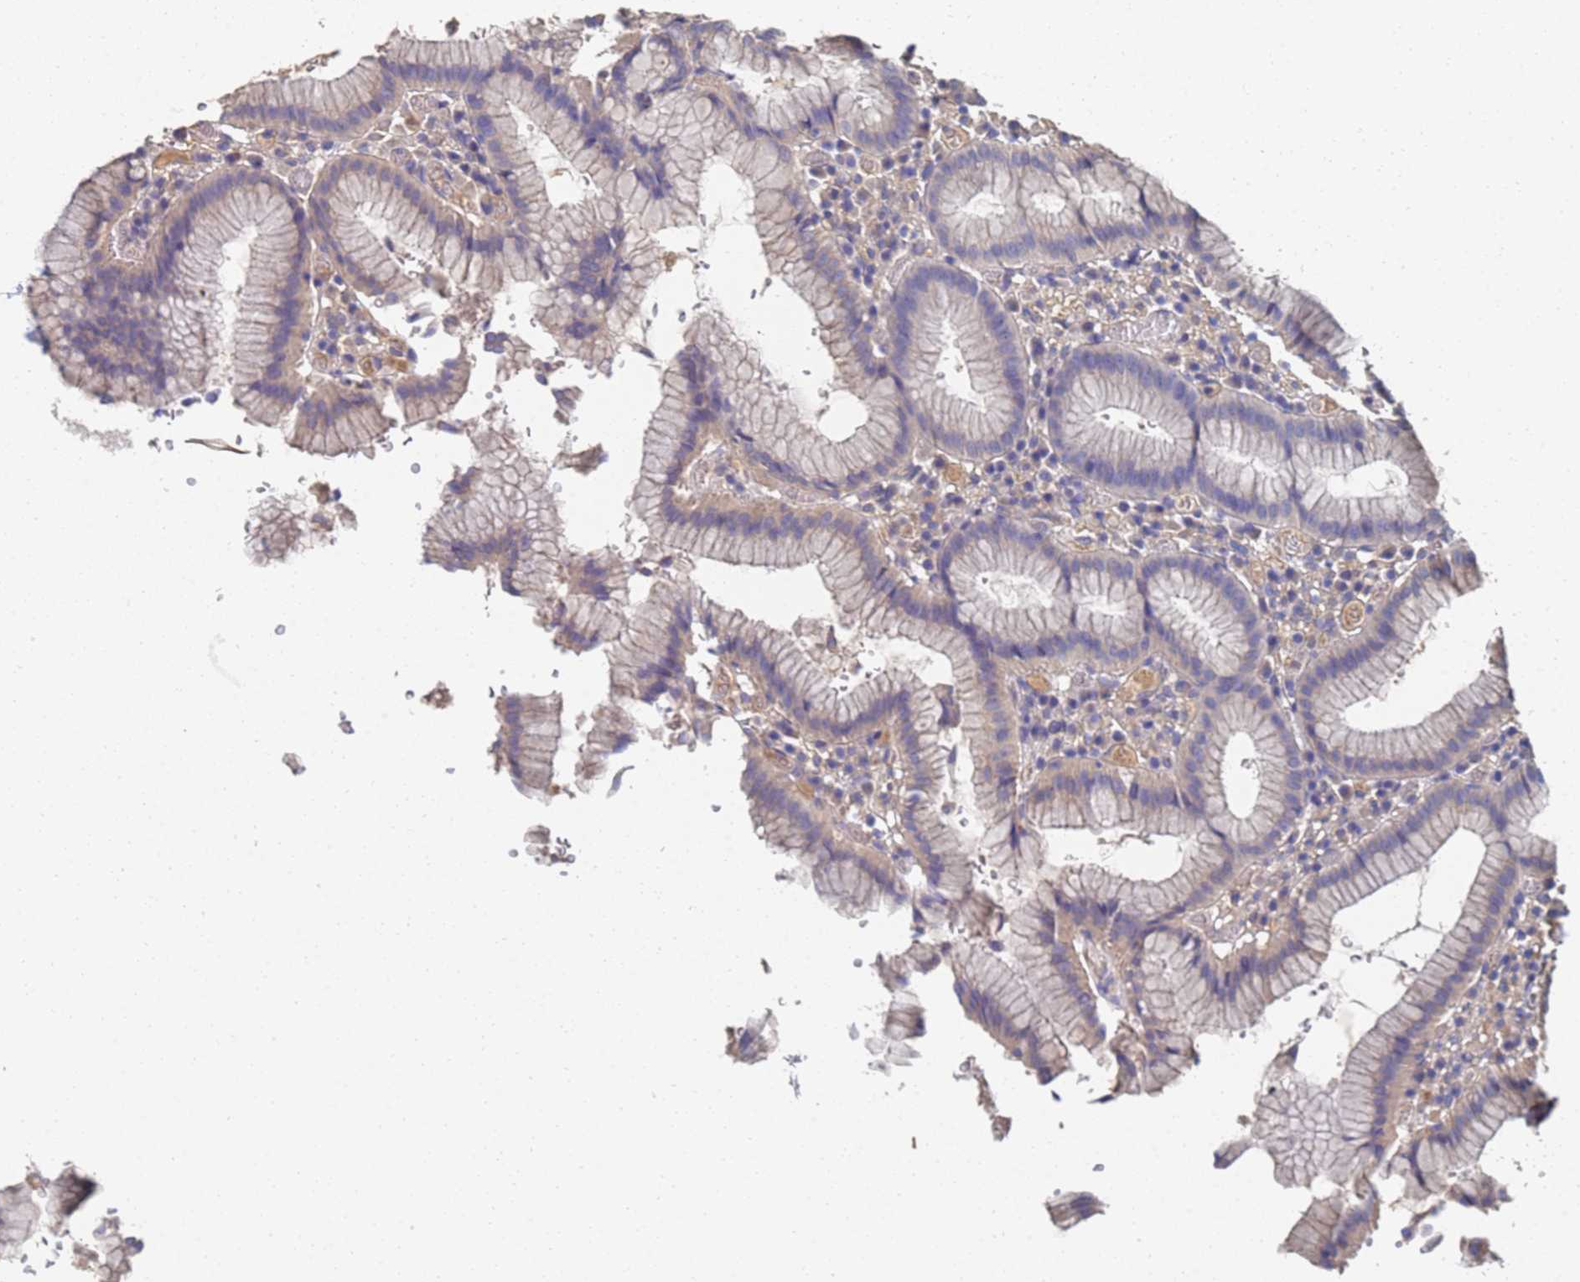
{"staining": {"intensity": "weak", "quantity": "<25%", "location": "cytoplasmic/membranous"}, "tissue": "stomach", "cell_type": "Glandular cells", "image_type": "normal", "snomed": [{"axis": "morphology", "description": "Normal tissue, NOS"}, {"axis": "topography", "description": "Stomach"}], "caption": "IHC photomicrograph of benign stomach: human stomach stained with DAB displays no significant protein expression in glandular cells. (Stains: DAB immunohistochemistry with hematoxylin counter stain, Microscopy: brightfield microscopy at high magnification).", "gene": "LBX2", "patient": {"sex": "male", "age": 55}}